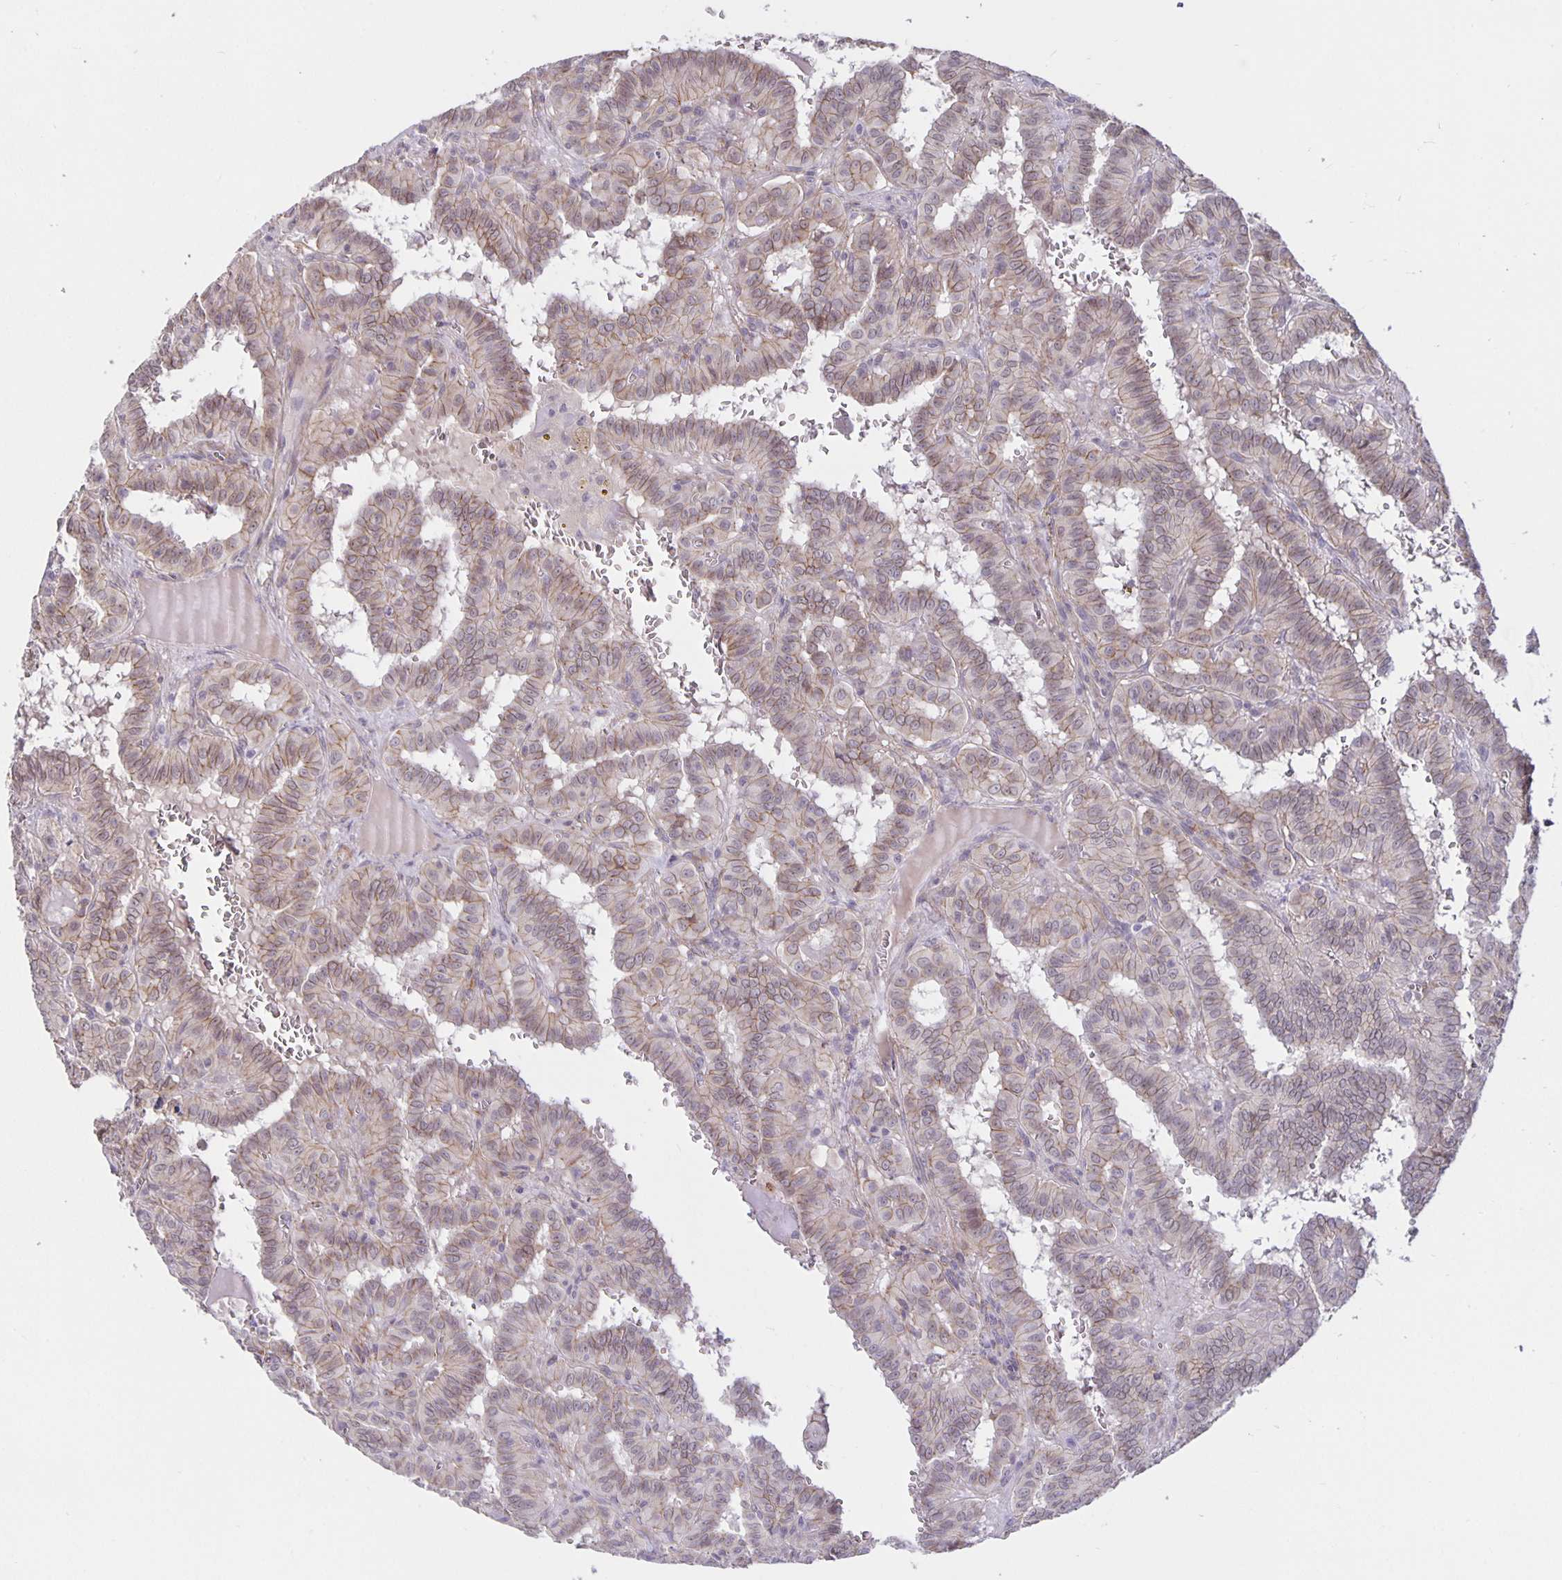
{"staining": {"intensity": "weak", "quantity": "25%-75%", "location": "cytoplasmic/membranous"}, "tissue": "thyroid cancer", "cell_type": "Tumor cells", "image_type": "cancer", "snomed": [{"axis": "morphology", "description": "Papillary adenocarcinoma, NOS"}, {"axis": "topography", "description": "Thyroid gland"}], "caption": "IHC of thyroid papillary adenocarcinoma displays low levels of weak cytoplasmic/membranous staining in about 25%-75% of tumor cells. (IHC, brightfield microscopy, high magnification).", "gene": "ARVCF", "patient": {"sex": "female", "age": 21}}